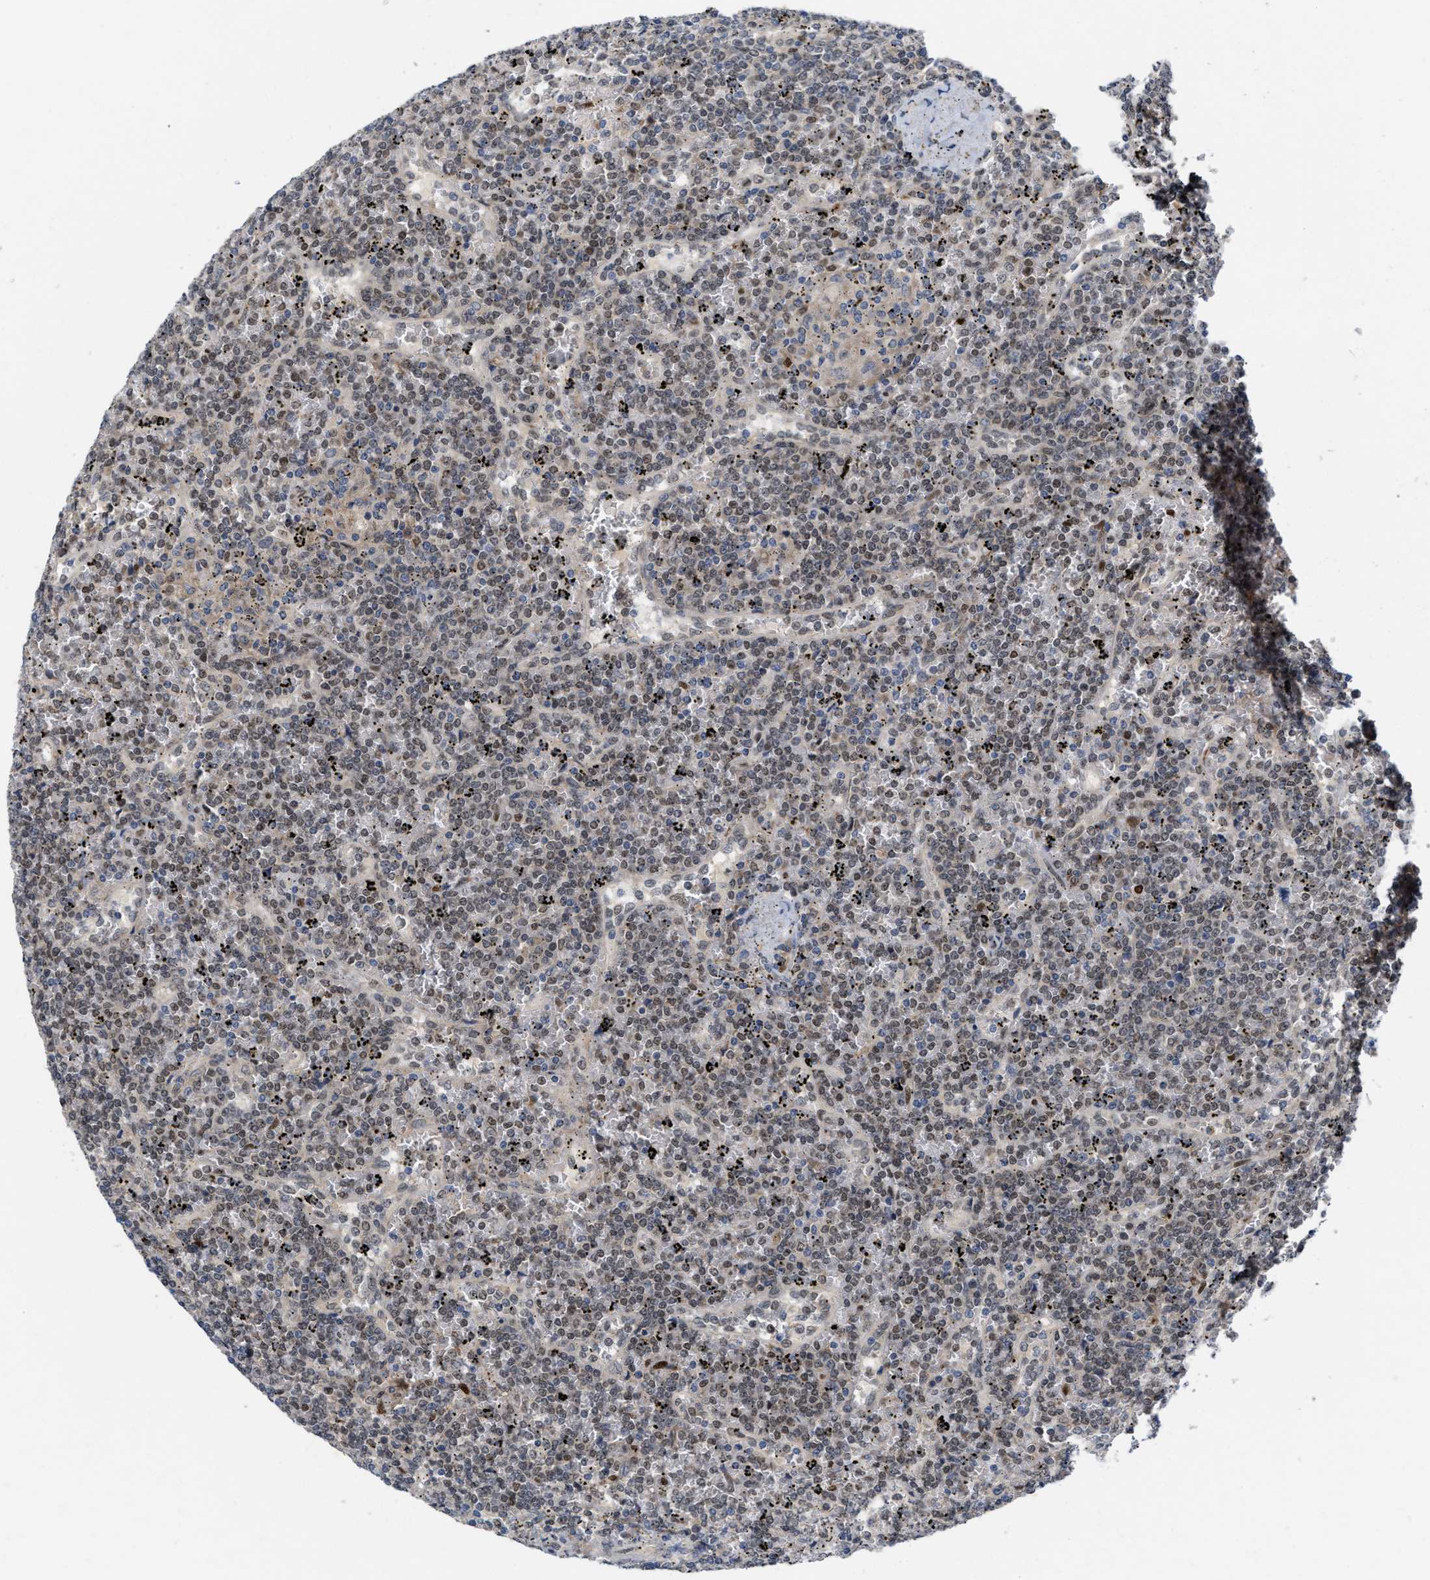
{"staining": {"intensity": "weak", "quantity": ">75%", "location": "nuclear"}, "tissue": "lymphoma", "cell_type": "Tumor cells", "image_type": "cancer", "snomed": [{"axis": "morphology", "description": "Malignant lymphoma, non-Hodgkin's type, Low grade"}, {"axis": "topography", "description": "Spleen"}], "caption": "About >75% of tumor cells in human malignant lymphoma, non-Hodgkin's type (low-grade) exhibit weak nuclear protein staining as visualized by brown immunohistochemical staining.", "gene": "TCF4", "patient": {"sex": "female", "age": 19}}